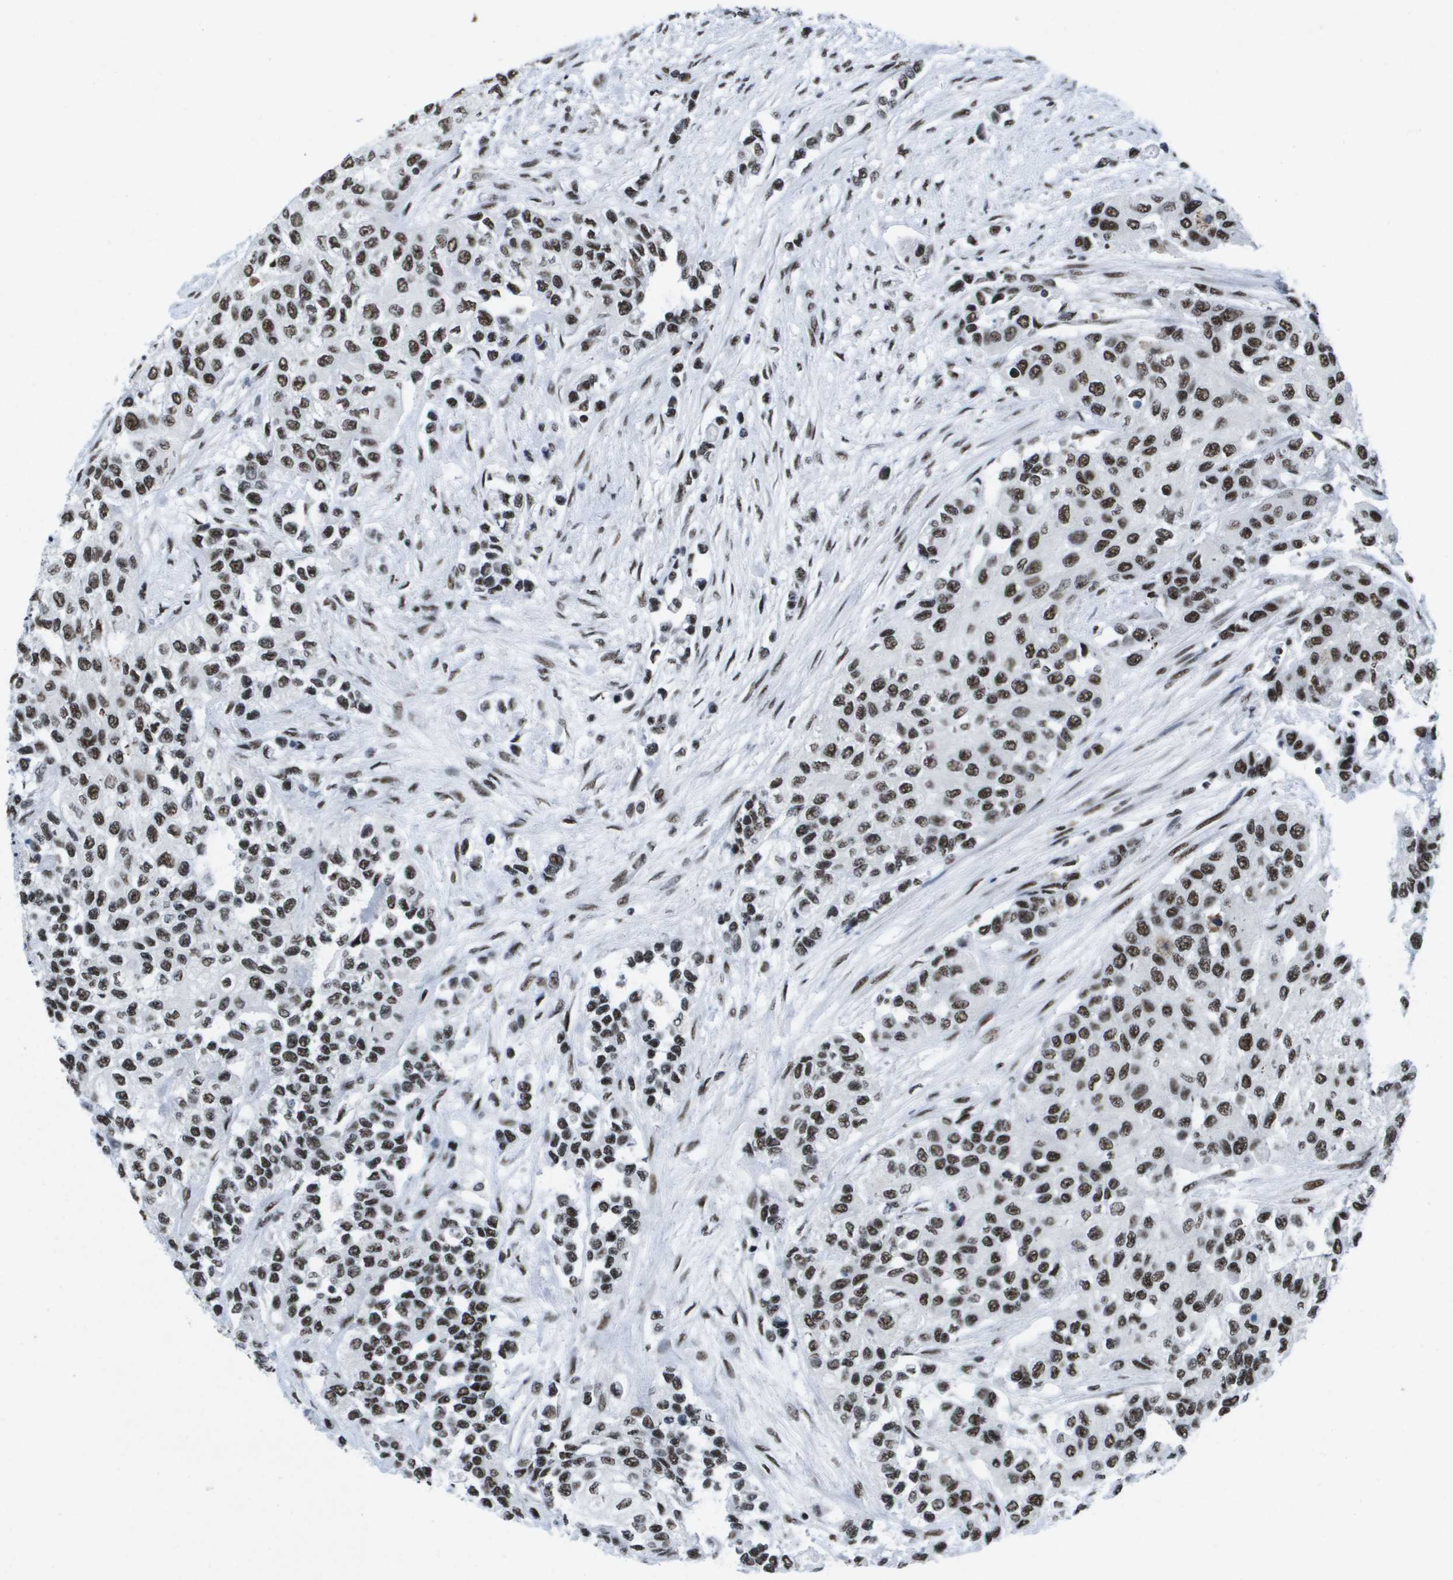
{"staining": {"intensity": "strong", "quantity": ">75%", "location": "nuclear"}, "tissue": "urothelial cancer", "cell_type": "Tumor cells", "image_type": "cancer", "snomed": [{"axis": "morphology", "description": "Urothelial carcinoma, High grade"}, {"axis": "topography", "description": "Urinary bladder"}], "caption": "High-grade urothelial carcinoma tissue demonstrates strong nuclear expression in about >75% of tumor cells, visualized by immunohistochemistry. (DAB IHC with brightfield microscopy, high magnification).", "gene": "NSRP1", "patient": {"sex": "female", "age": 56}}